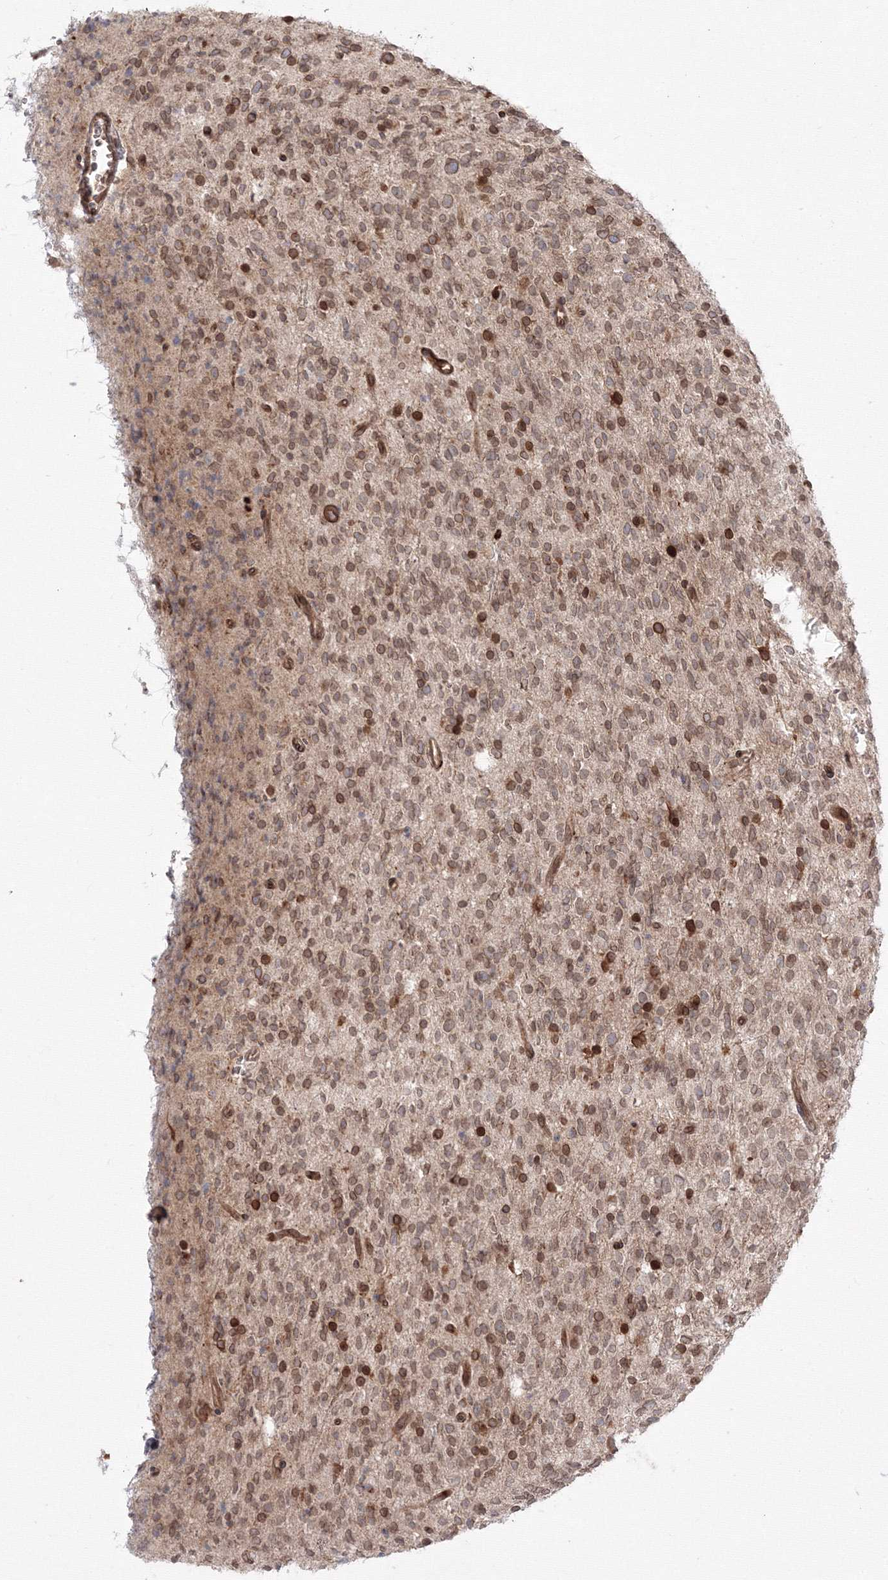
{"staining": {"intensity": "moderate", "quantity": ">75%", "location": "cytoplasmic/membranous,nuclear"}, "tissue": "glioma", "cell_type": "Tumor cells", "image_type": "cancer", "snomed": [{"axis": "morphology", "description": "Glioma, malignant, High grade"}, {"axis": "topography", "description": "Brain"}], "caption": "Immunohistochemical staining of glioma exhibits moderate cytoplasmic/membranous and nuclear protein staining in about >75% of tumor cells.", "gene": "DNAJB2", "patient": {"sex": "male", "age": 34}}